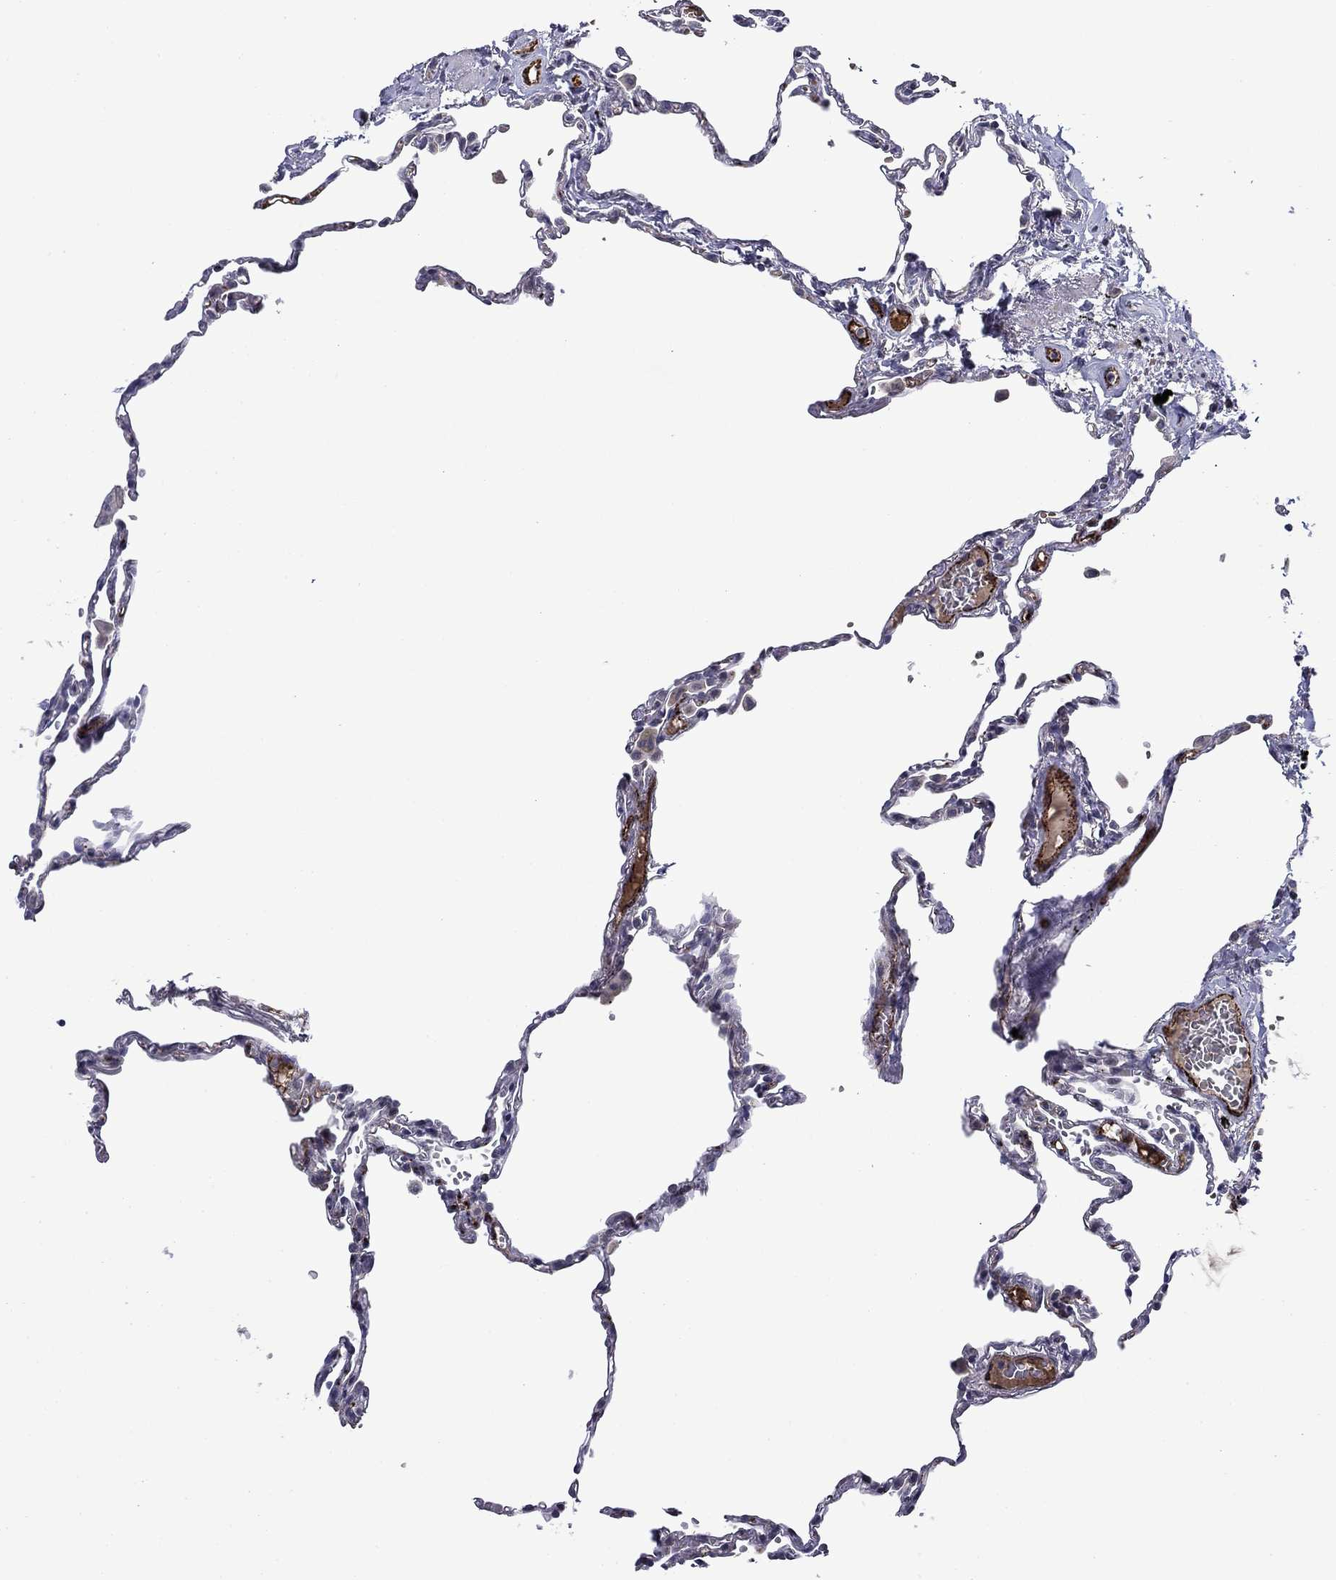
{"staining": {"intensity": "negative", "quantity": "none", "location": "none"}, "tissue": "lung", "cell_type": "Alveolar cells", "image_type": "normal", "snomed": [{"axis": "morphology", "description": "Normal tissue, NOS"}, {"axis": "topography", "description": "Lung"}], "caption": "Alveolar cells show no significant expression in benign lung. (DAB immunohistochemistry (IHC) visualized using brightfield microscopy, high magnification).", "gene": "SLITRK1", "patient": {"sex": "male", "age": 78}}